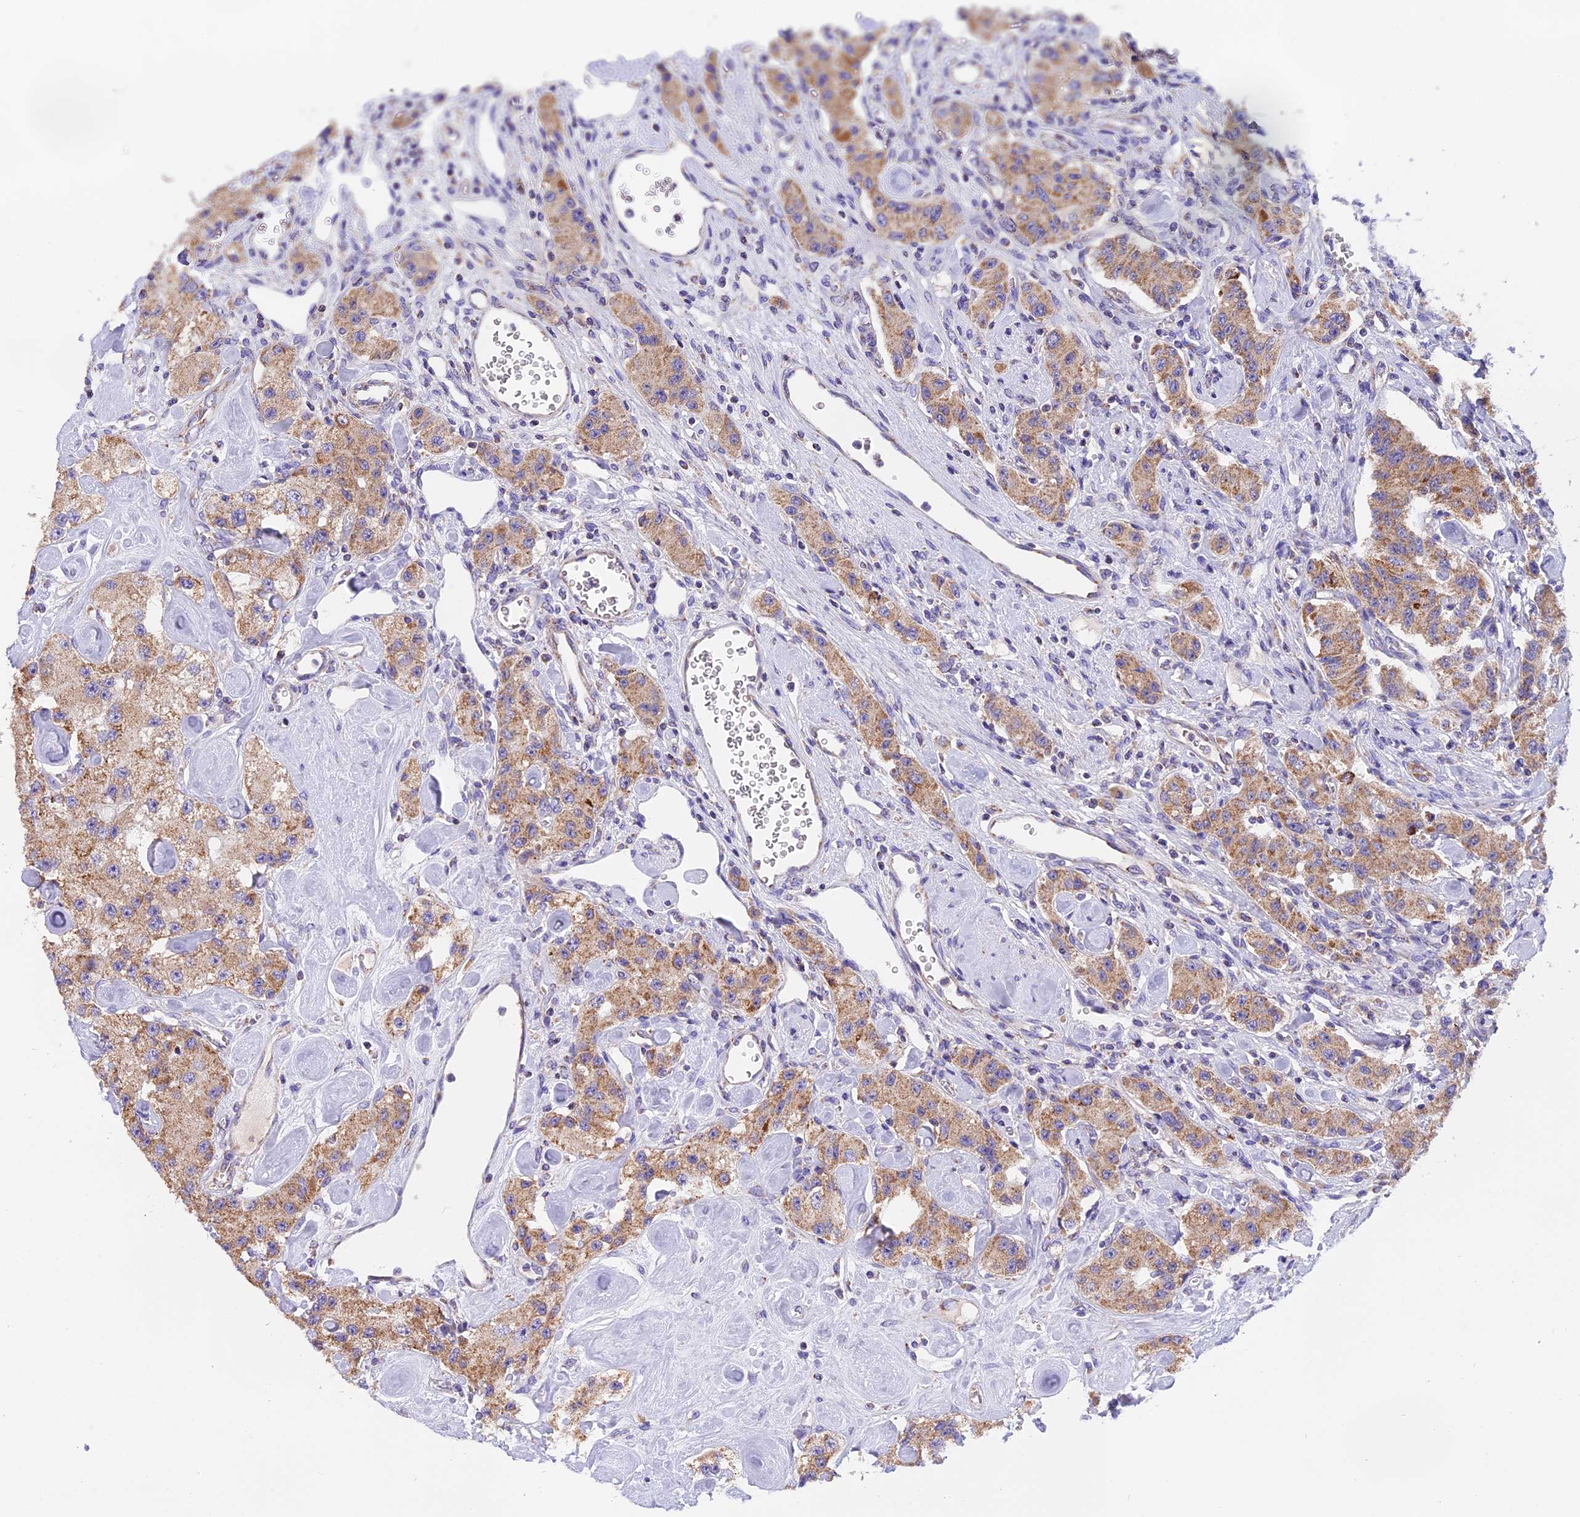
{"staining": {"intensity": "moderate", "quantity": ">75%", "location": "cytoplasmic/membranous"}, "tissue": "carcinoid", "cell_type": "Tumor cells", "image_type": "cancer", "snomed": [{"axis": "morphology", "description": "Carcinoid, malignant, NOS"}, {"axis": "topography", "description": "Pancreas"}], "caption": "A high-resolution photomicrograph shows IHC staining of carcinoid, which exhibits moderate cytoplasmic/membranous positivity in approximately >75% of tumor cells.", "gene": "MGME1", "patient": {"sex": "male", "age": 41}}